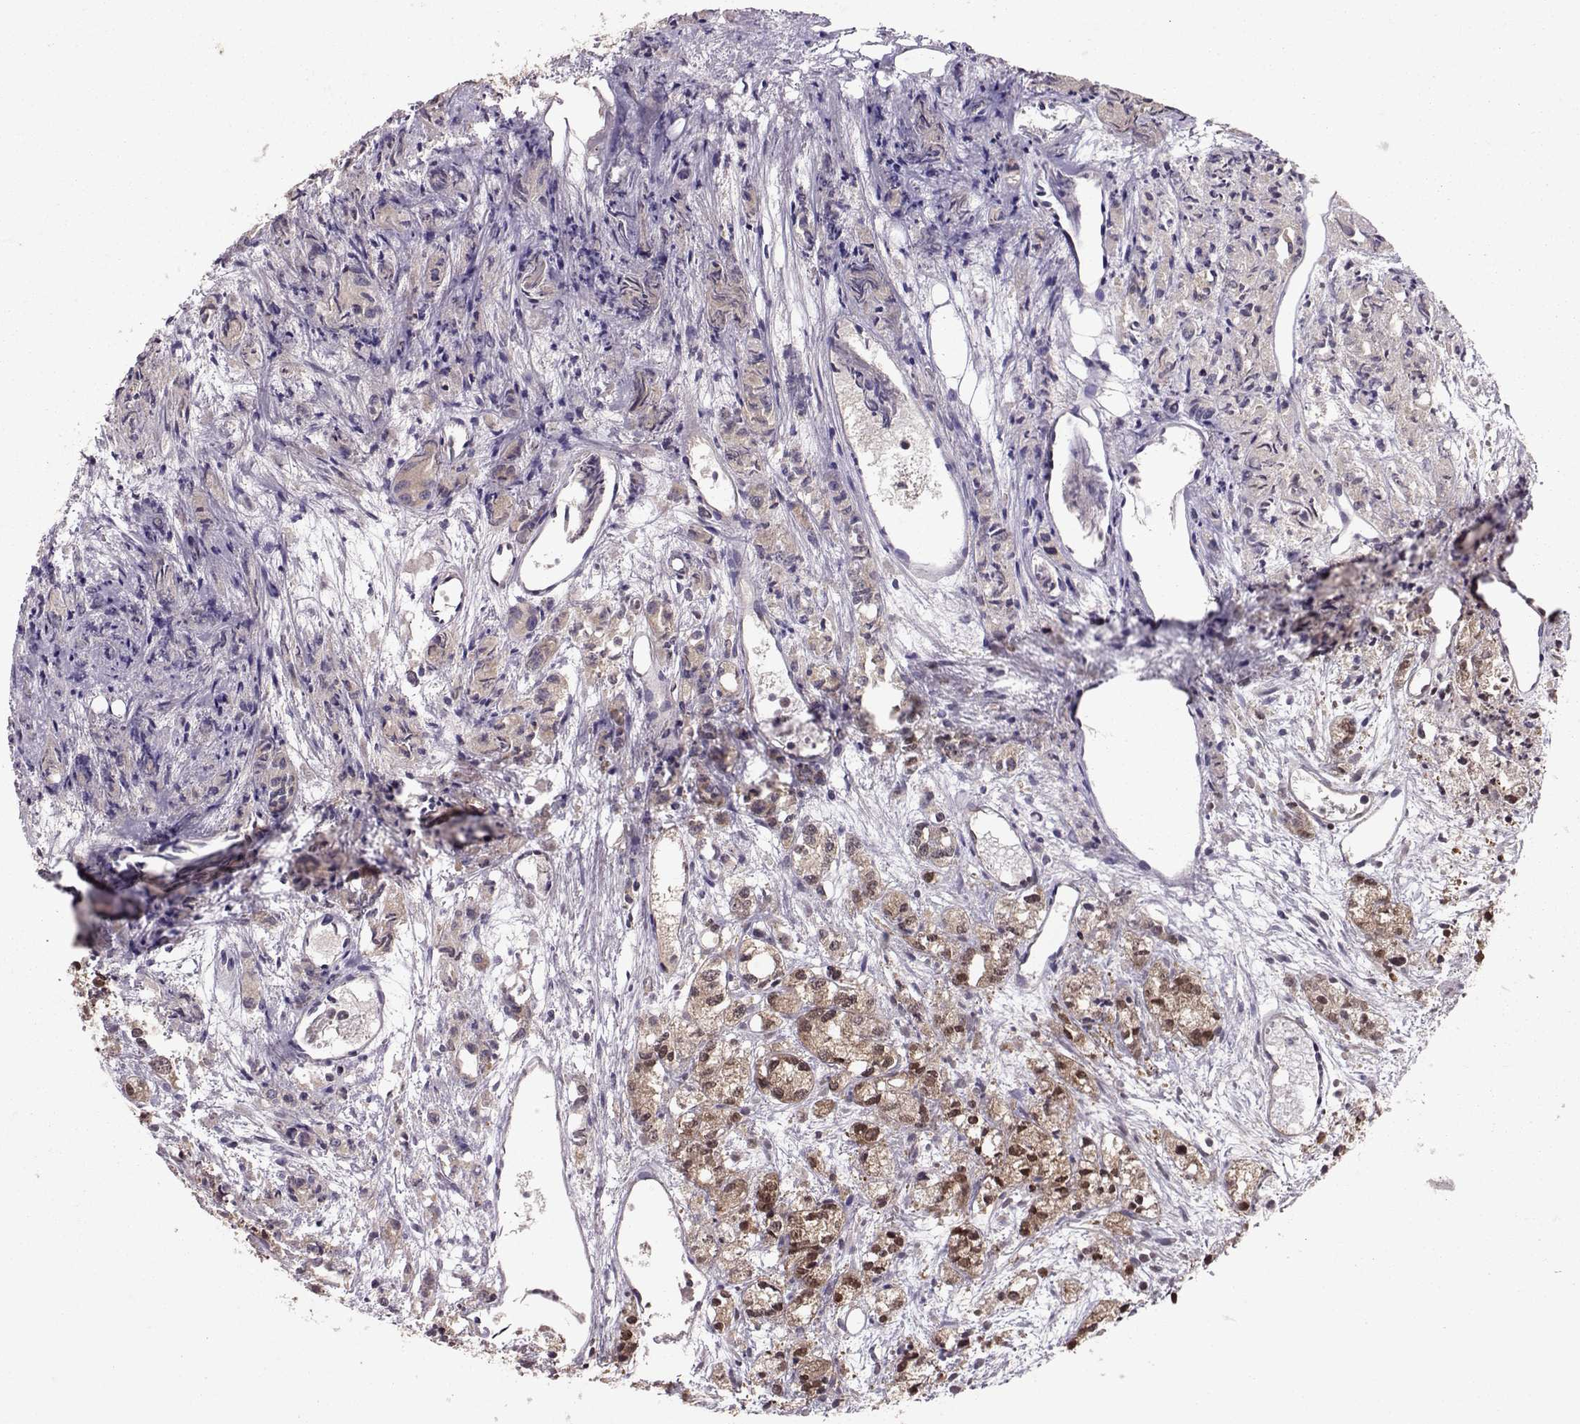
{"staining": {"intensity": "moderate", "quantity": ">75%", "location": "cytoplasmic/membranous"}, "tissue": "prostate cancer", "cell_type": "Tumor cells", "image_type": "cancer", "snomed": [{"axis": "morphology", "description": "Adenocarcinoma, Medium grade"}, {"axis": "topography", "description": "Prostate"}], "caption": "Tumor cells exhibit medium levels of moderate cytoplasmic/membranous staining in approximately >75% of cells in human prostate adenocarcinoma (medium-grade).", "gene": "PPP2R2A", "patient": {"sex": "male", "age": 74}}